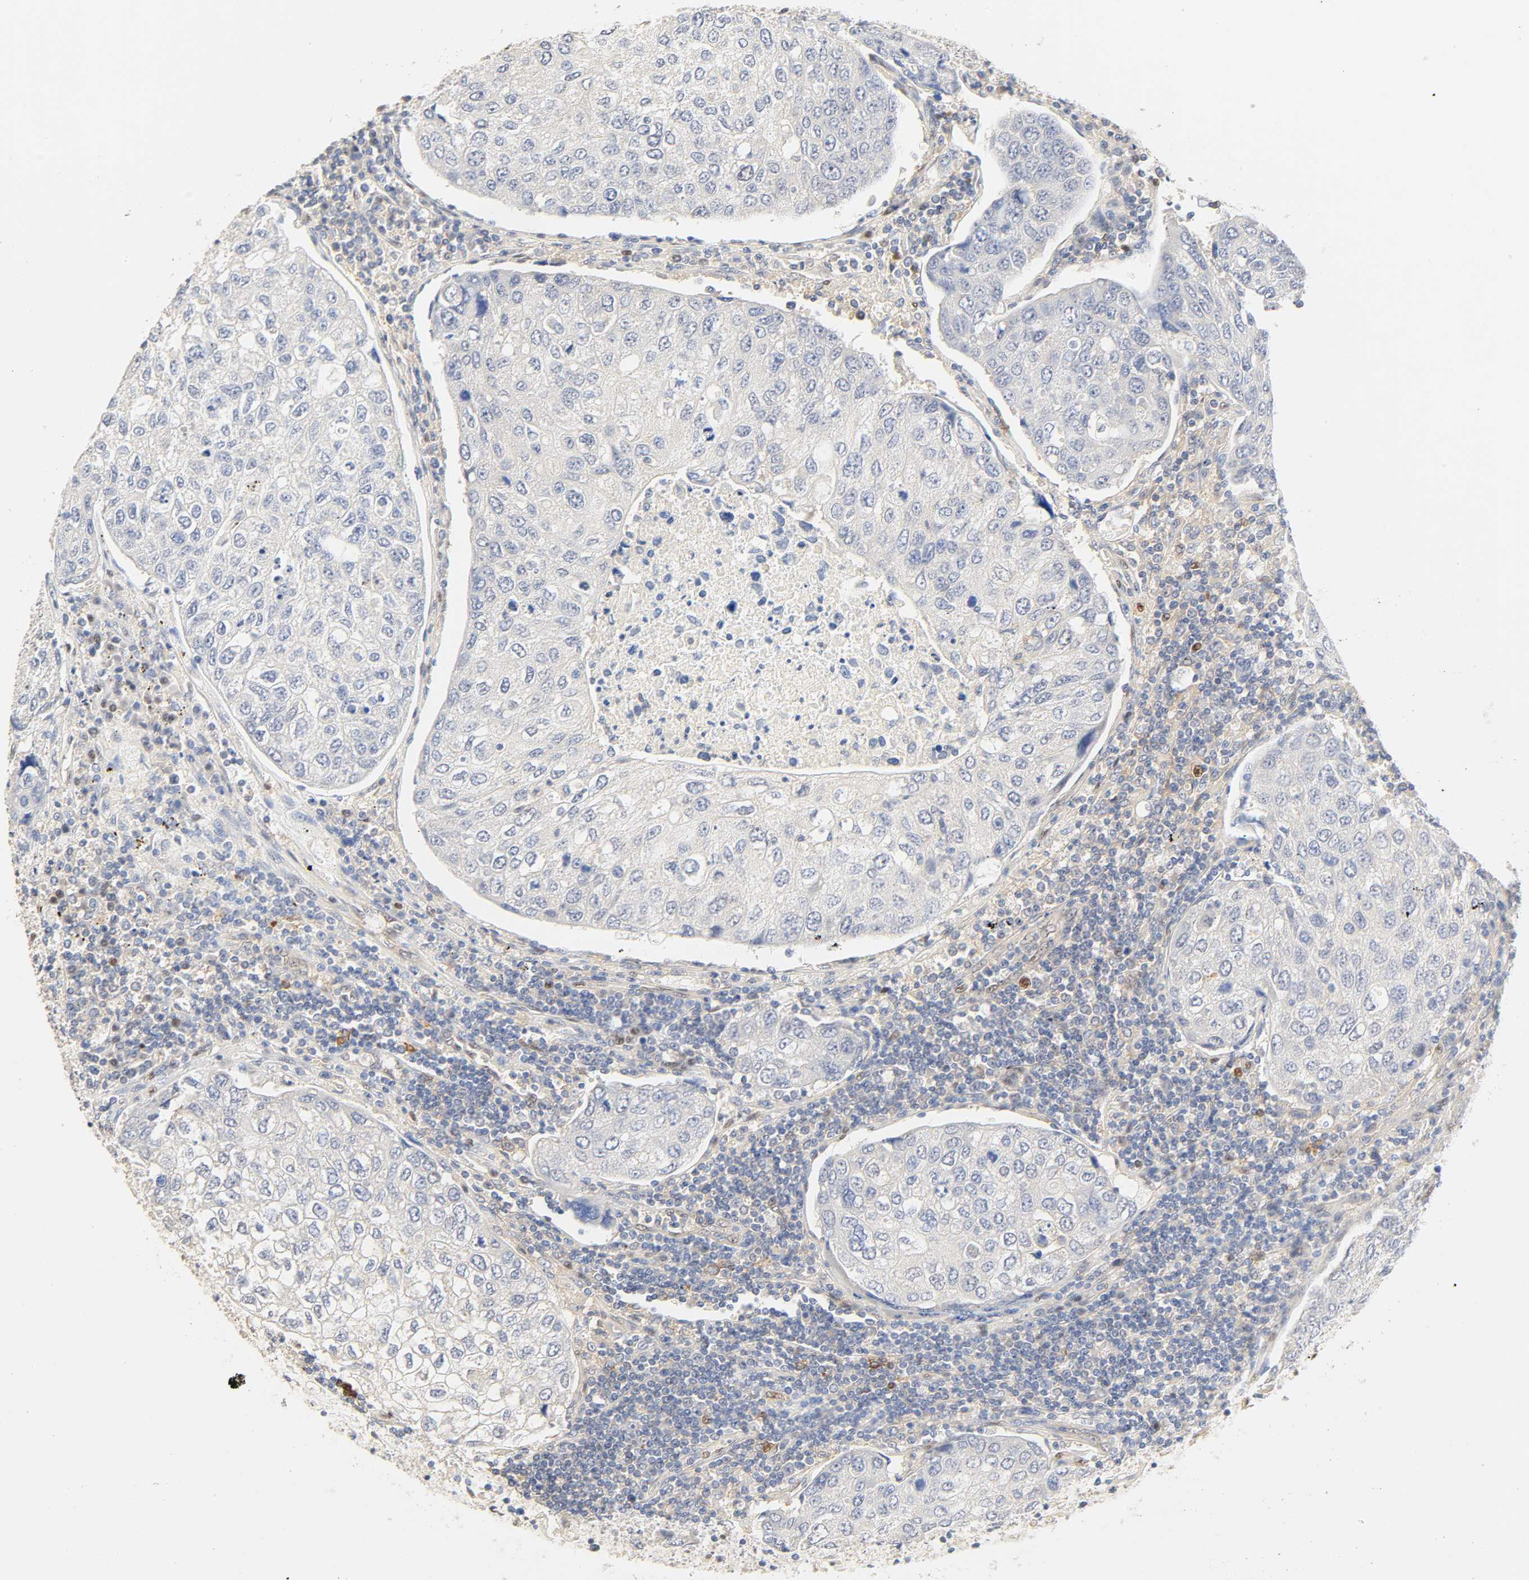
{"staining": {"intensity": "negative", "quantity": "none", "location": "none"}, "tissue": "urothelial cancer", "cell_type": "Tumor cells", "image_type": "cancer", "snomed": [{"axis": "morphology", "description": "Urothelial carcinoma, High grade"}, {"axis": "topography", "description": "Lymph node"}, {"axis": "topography", "description": "Urinary bladder"}], "caption": "An image of human high-grade urothelial carcinoma is negative for staining in tumor cells. (Brightfield microscopy of DAB immunohistochemistry (IHC) at high magnification).", "gene": "BORCS8-MEF2B", "patient": {"sex": "male", "age": 51}}